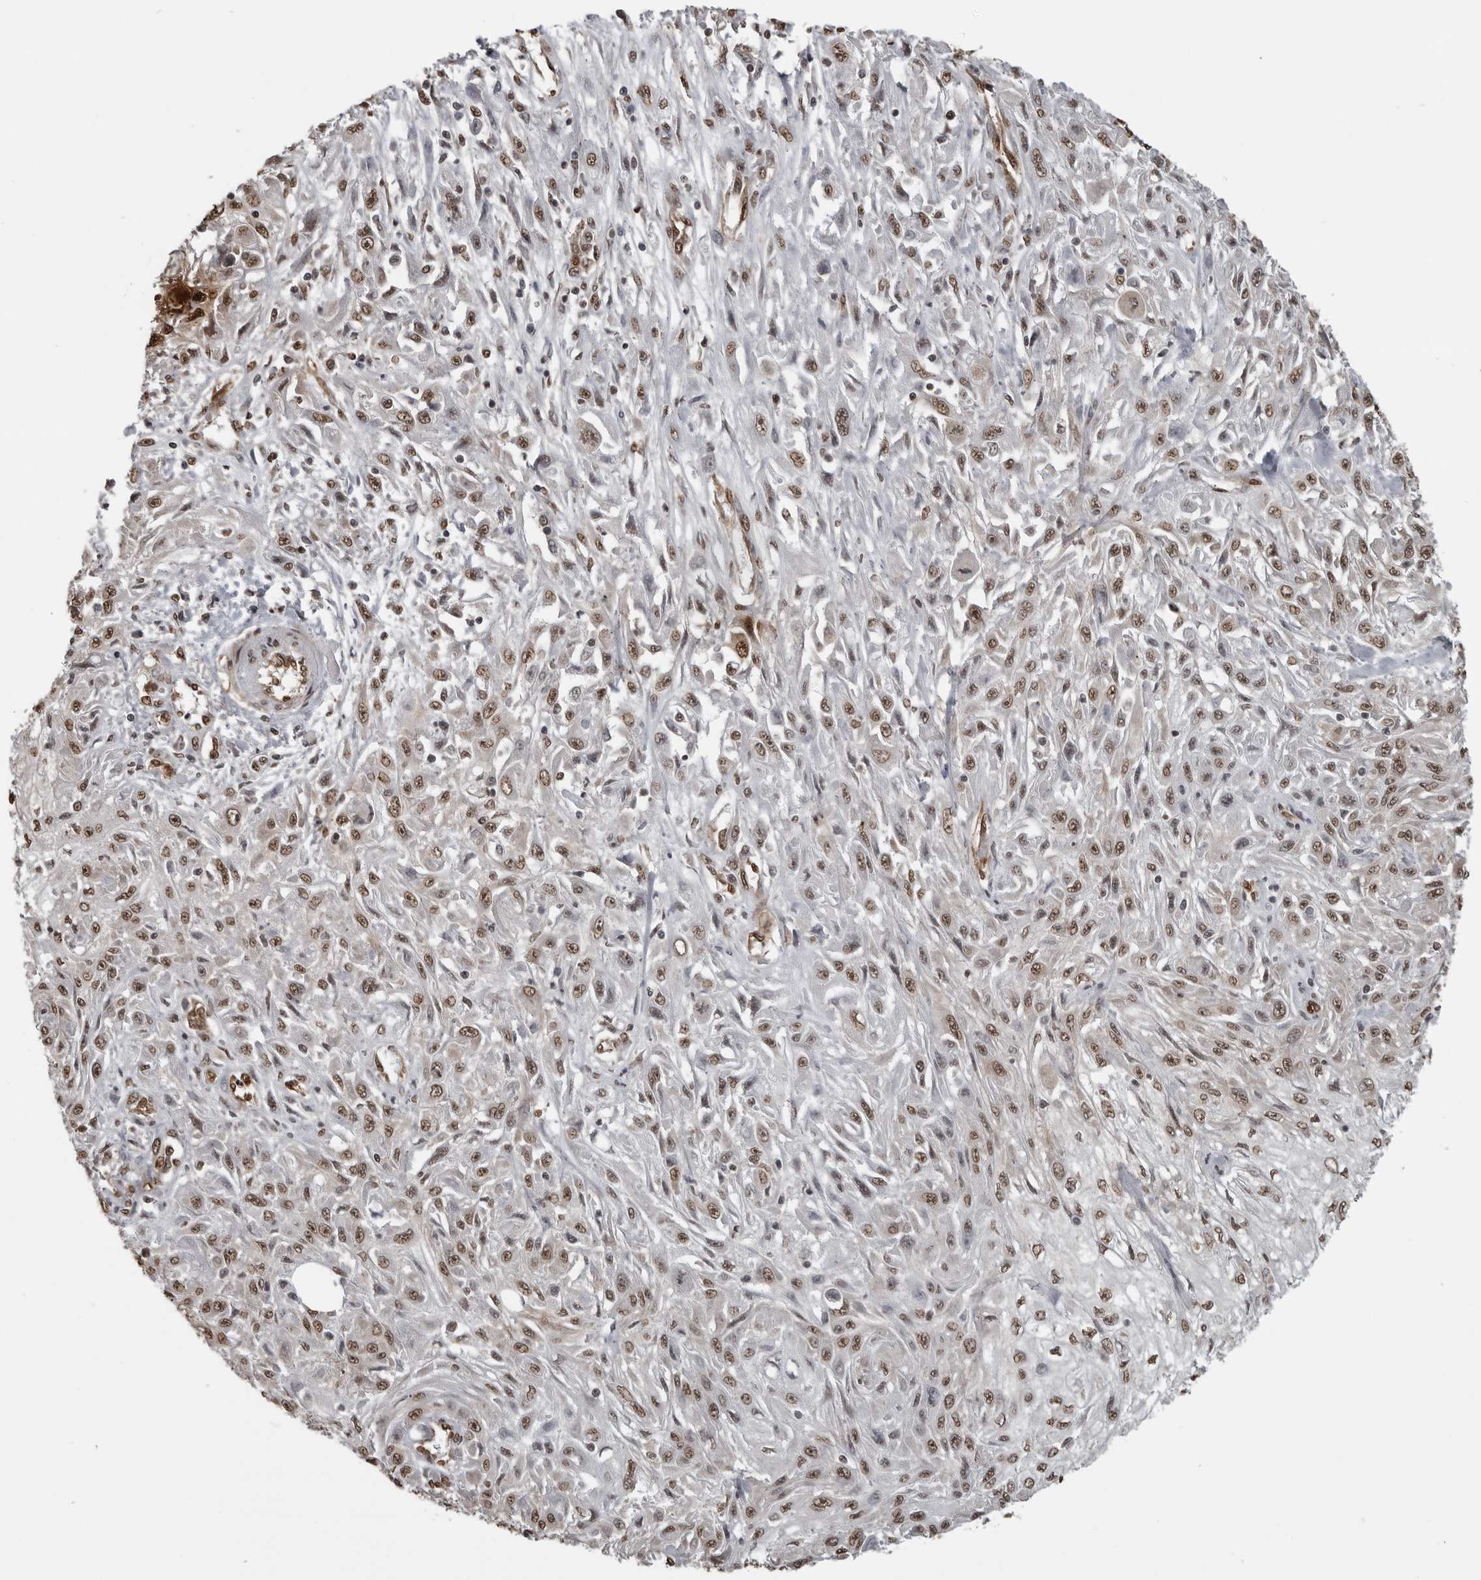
{"staining": {"intensity": "moderate", "quantity": ">75%", "location": "nuclear"}, "tissue": "skin cancer", "cell_type": "Tumor cells", "image_type": "cancer", "snomed": [{"axis": "morphology", "description": "Squamous cell carcinoma, NOS"}, {"axis": "morphology", "description": "Squamous cell carcinoma, metastatic, NOS"}, {"axis": "topography", "description": "Skin"}, {"axis": "topography", "description": "Lymph node"}], "caption": "Brown immunohistochemical staining in skin squamous cell carcinoma reveals moderate nuclear expression in approximately >75% of tumor cells. (Brightfield microscopy of DAB IHC at high magnification).", "gene": "SMAD2", "patient": {"sex": "male", "age": 75}}